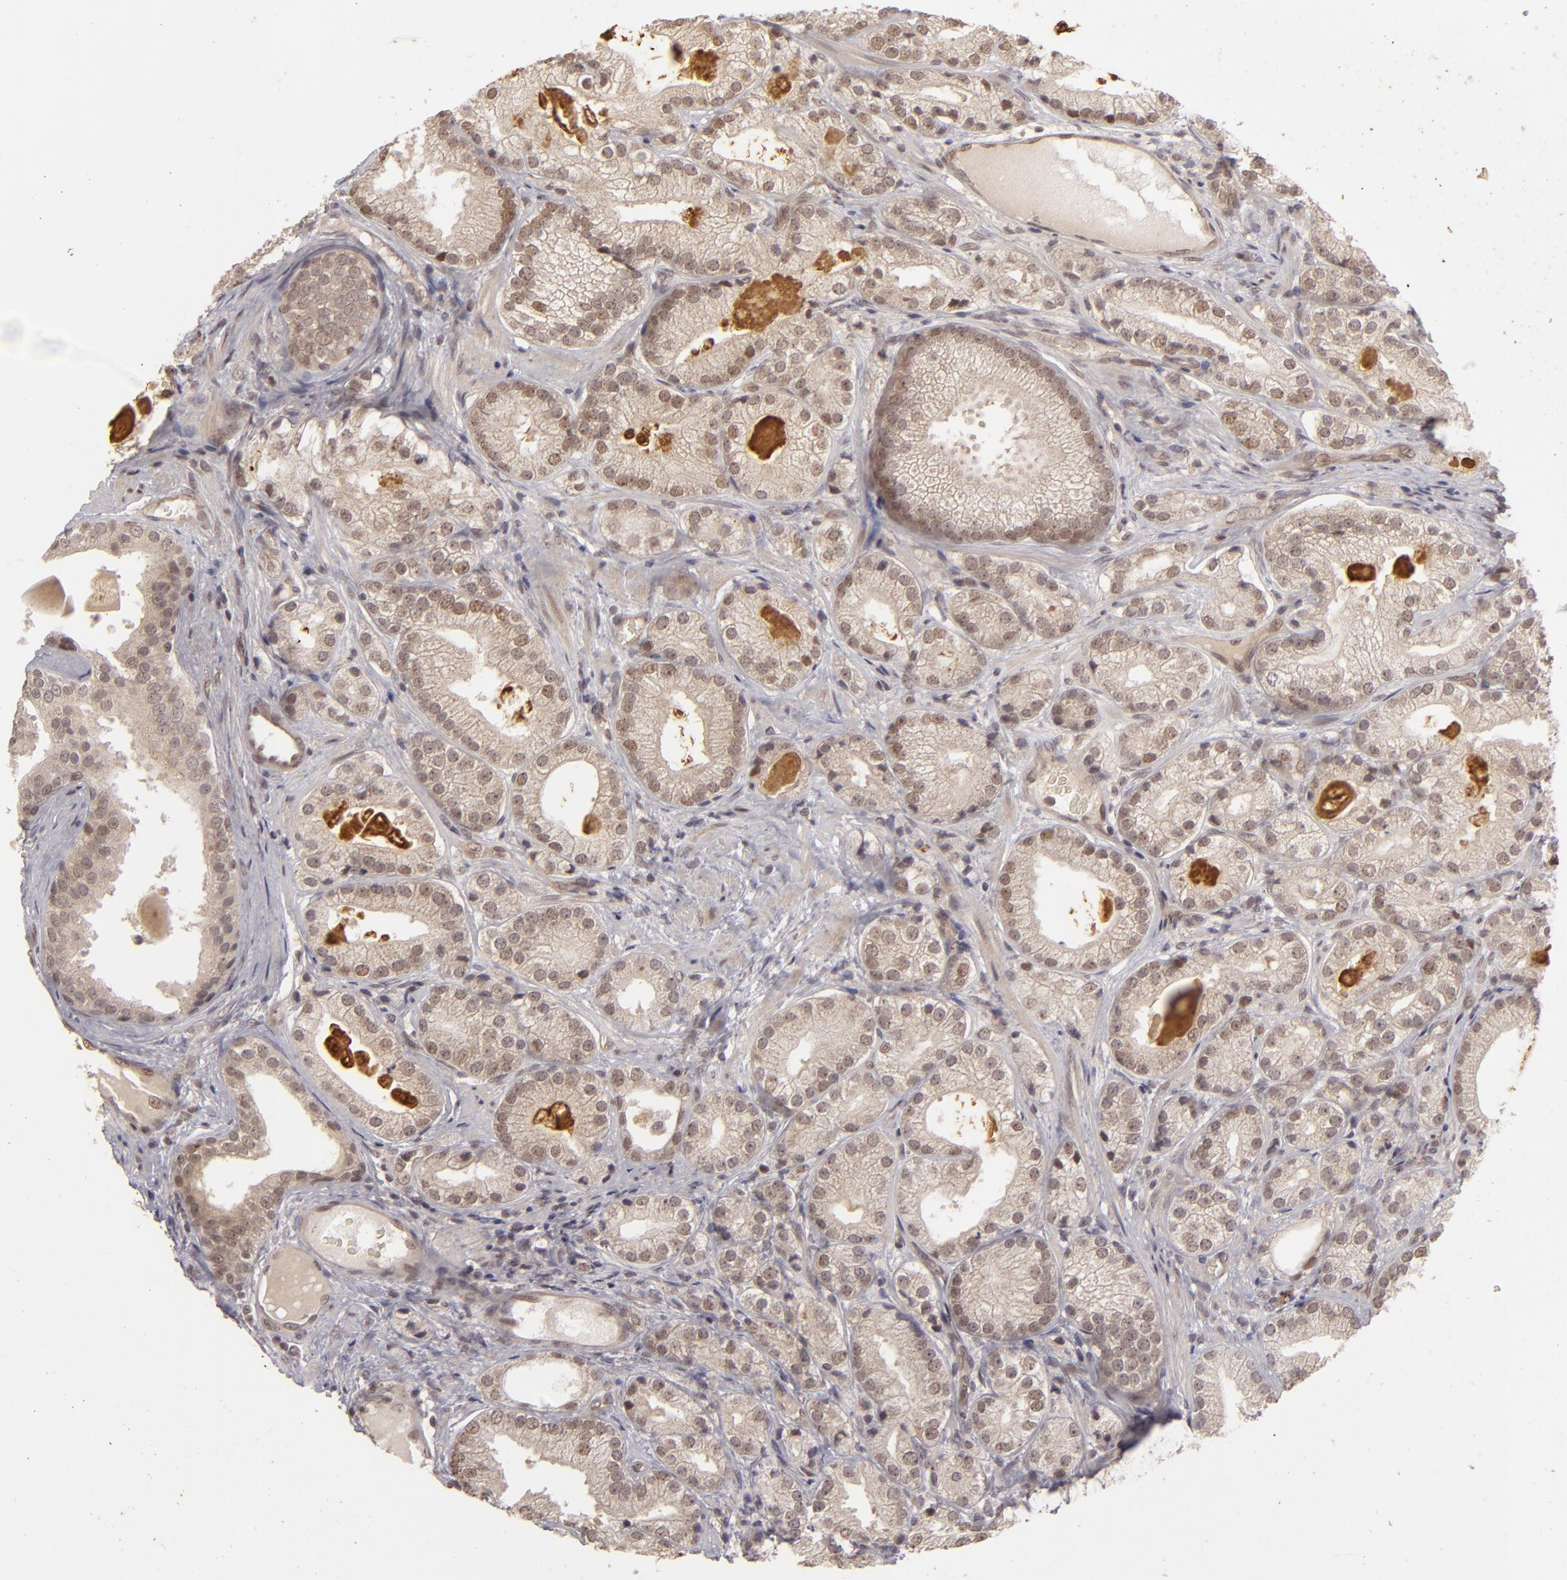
{"staining": {"intensity": "weak", "quantity": "<25%", "location": "cytoplasmic/membranous"}, "tissue": "prostate cancer", "cell_type": "Tumor cells", "image_type": "cancer", "snomed": [{"axis": "morphology", "description": "Adenocarcinoma, Low grade"}, {"axis": "topography", "description": "Prostate"}], "caption": "Human prostate cancer stained for a protein using immunohistochemistry (IHC) reveals no positivity in tumor cells.", "gene": "DFFA", "patient": {"sex": "male", "age": 69}}